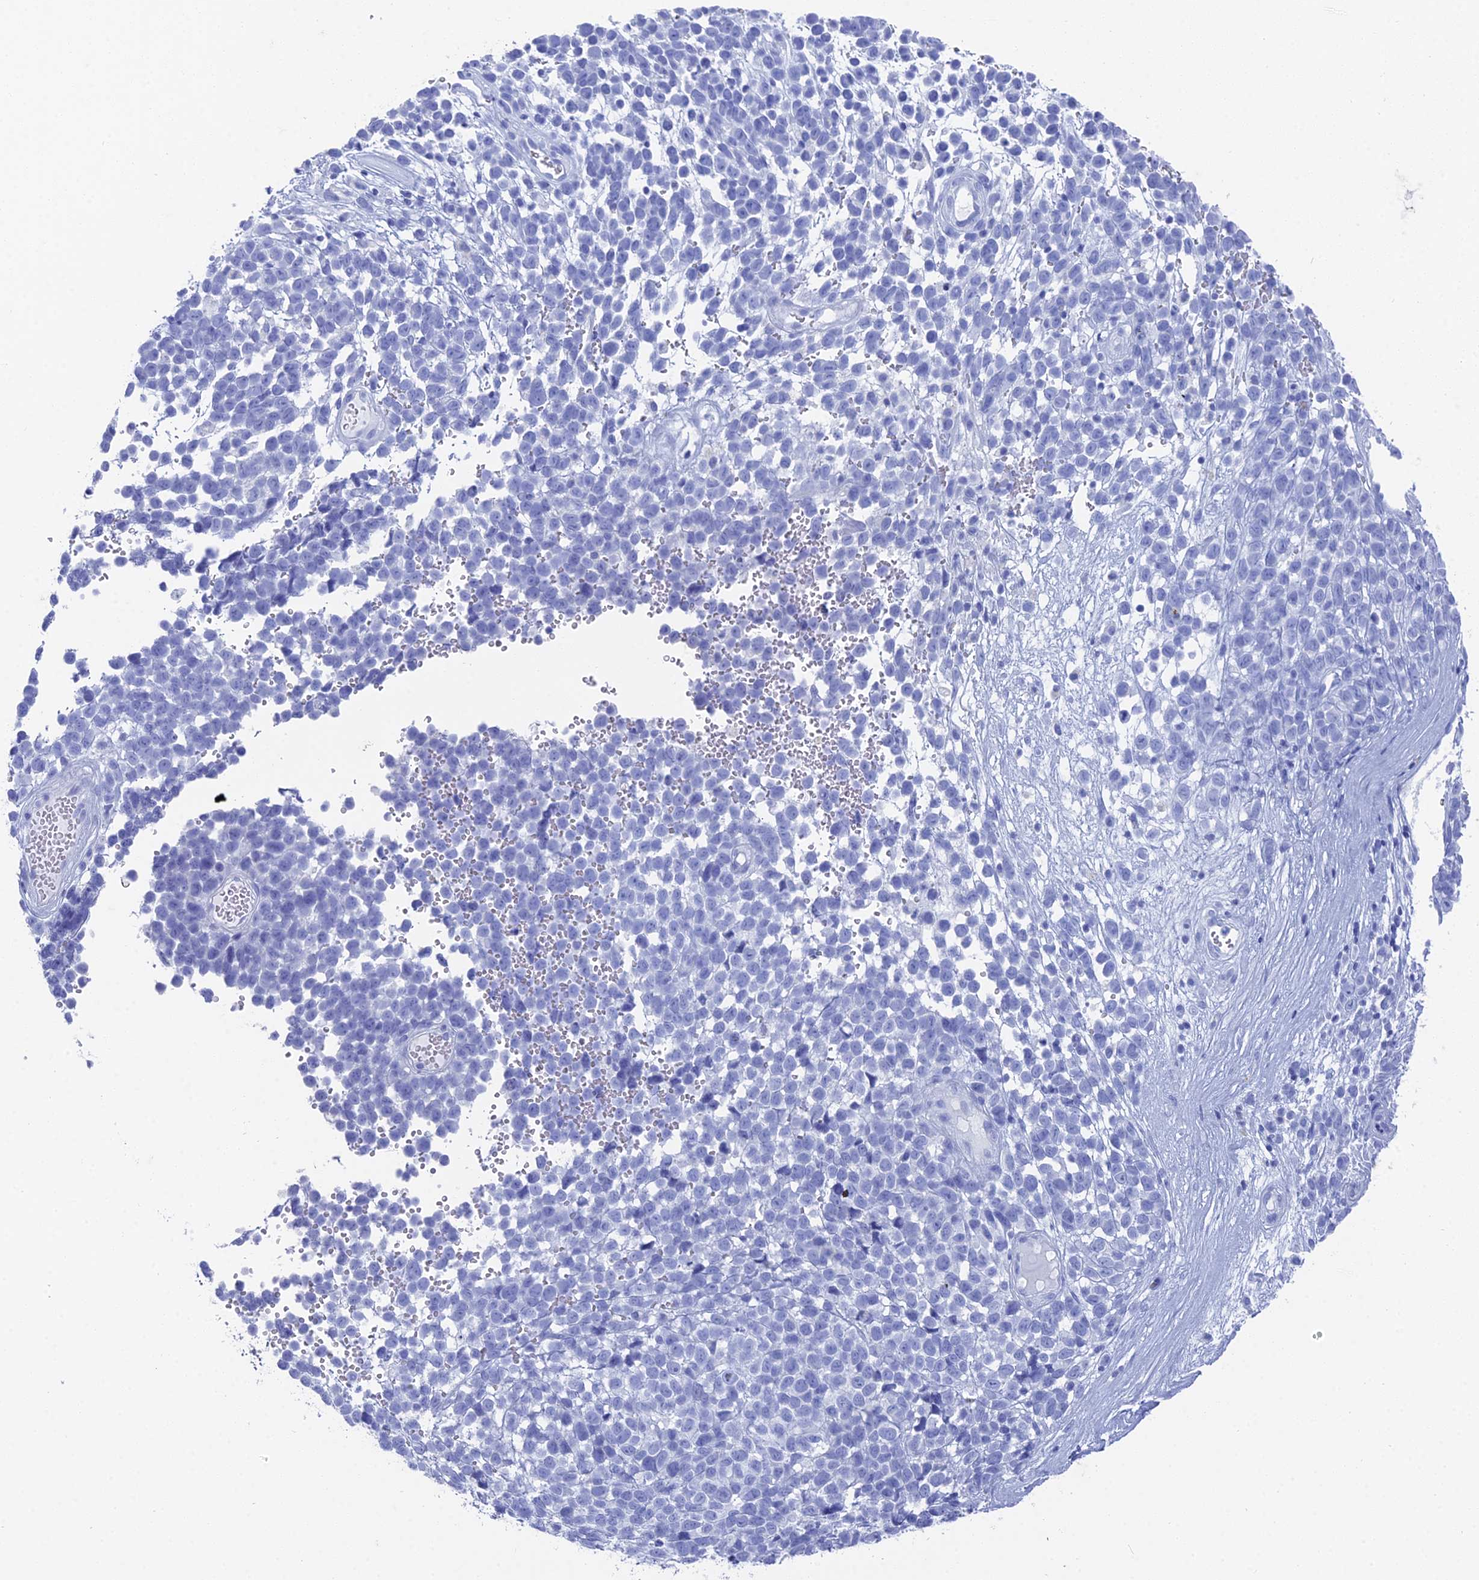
{"staining": {"intensity": "negative", "quantity": "none", "location": "none"}, "tissue": "melanoma", "cell_type": "Tumor cells", "image_type": "cancer", "snomed": [{"axis": "morphology", "description": "Malignant melanoma, NOS"}, {"axis": "topography", "description": "Nose, NOS"}], "caption": "Immunohistochemical staining of human malignant melanoma shows no significant positivity in tumor cells.", "gene": "ENPP3", "patient": {"sex": "female", "age": 48}}